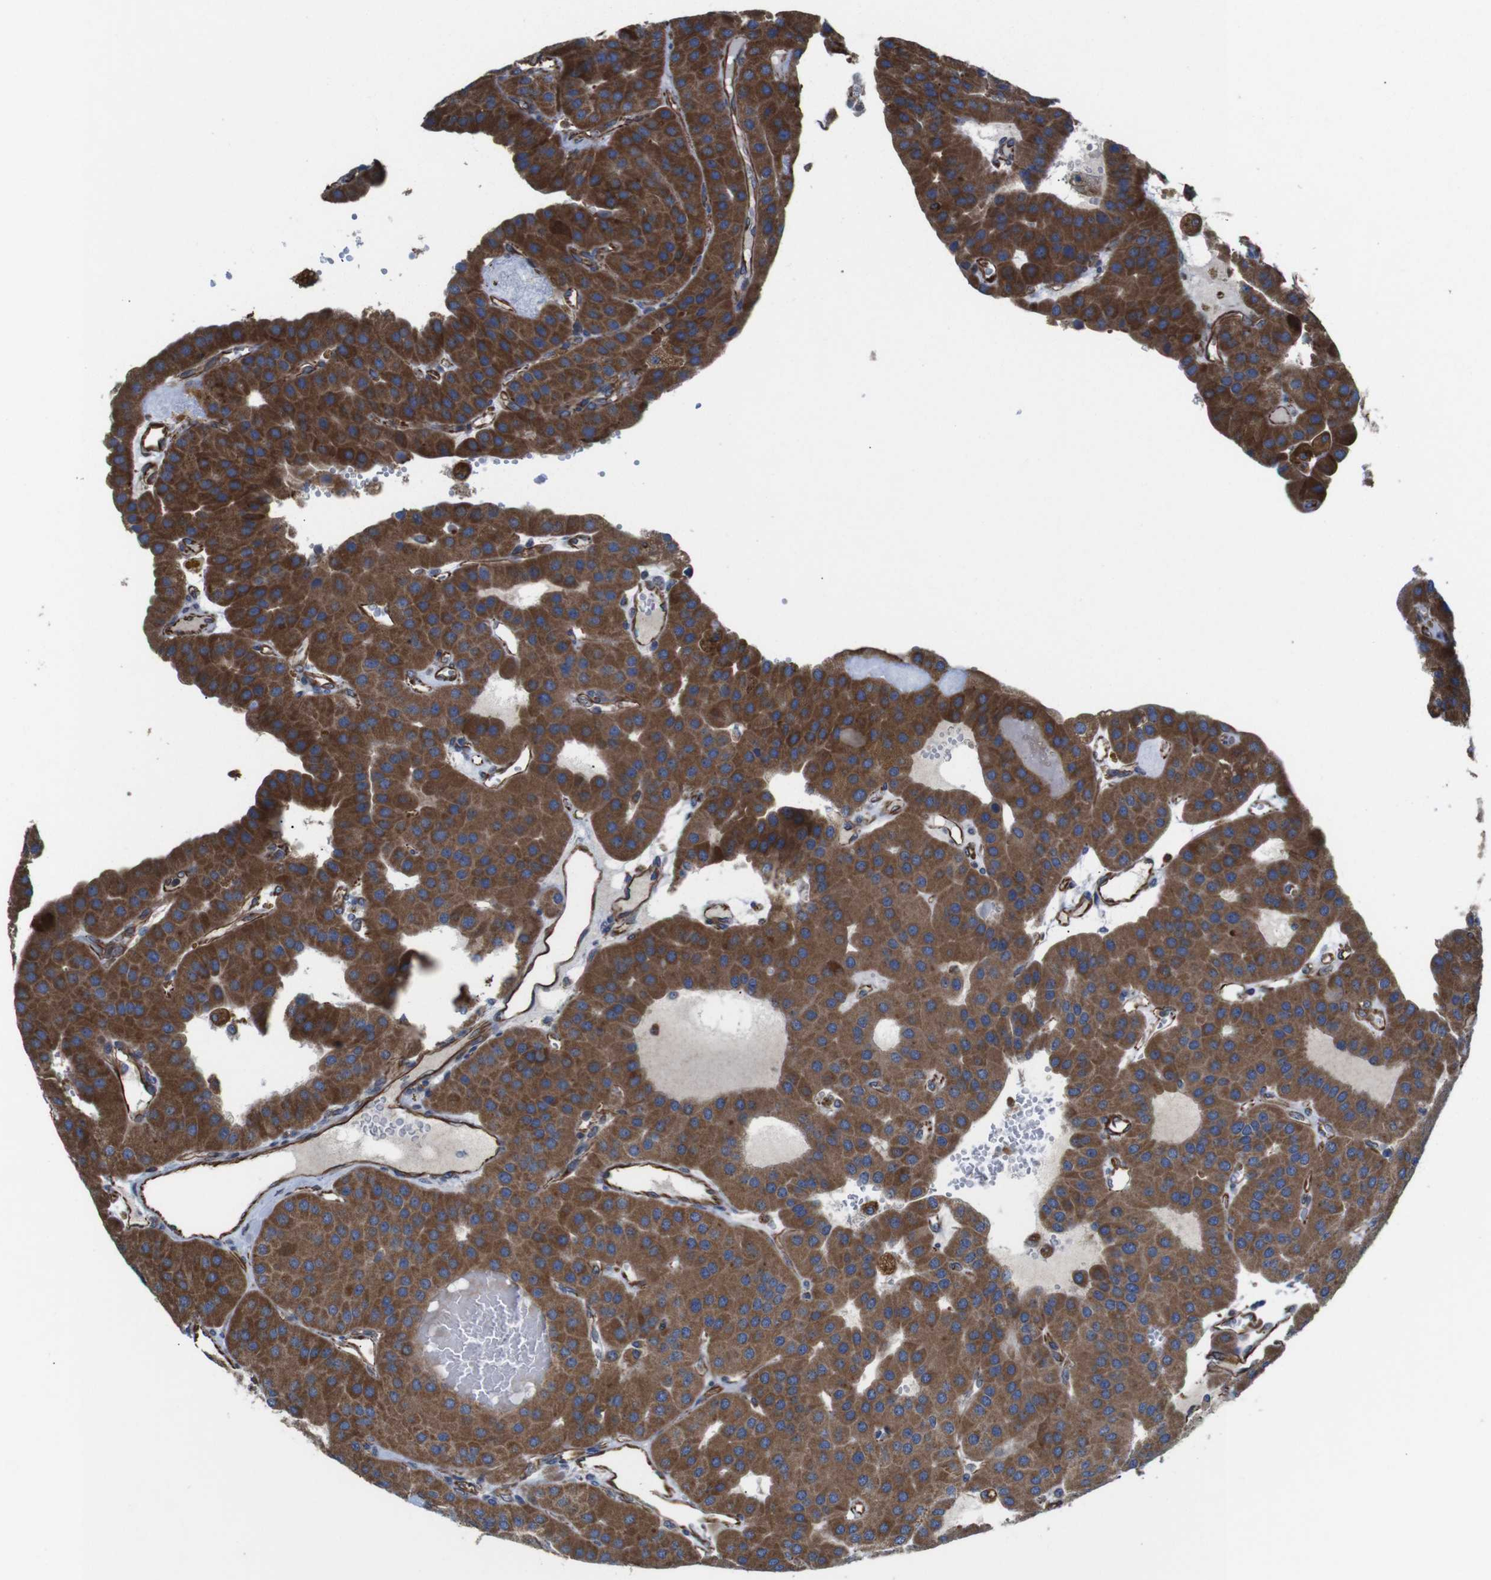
{"staining": {"intensity": "moderate", "quantity": ">75%", "location": "cytoplasmic/membranous"}, "tissue": "parathyroid gland", "cell_type": "Glandular cells", "image_type": "normal", "snomed": [{"axis": "morphology", "description": "Normal tissue, NOS"}, {"axis": "morphology", "description": "Adenoma, NOS"}, {"axis": "topography", "description": "Parathyroid gland"}], "caption": "Parathyroid gland stained with a brown dye shows moderate cytoplasmic/membranous positive staining in approximately >75% of glandular cells.", "gene": "POMK", "patient": {"sex": "female", "age": 86}}